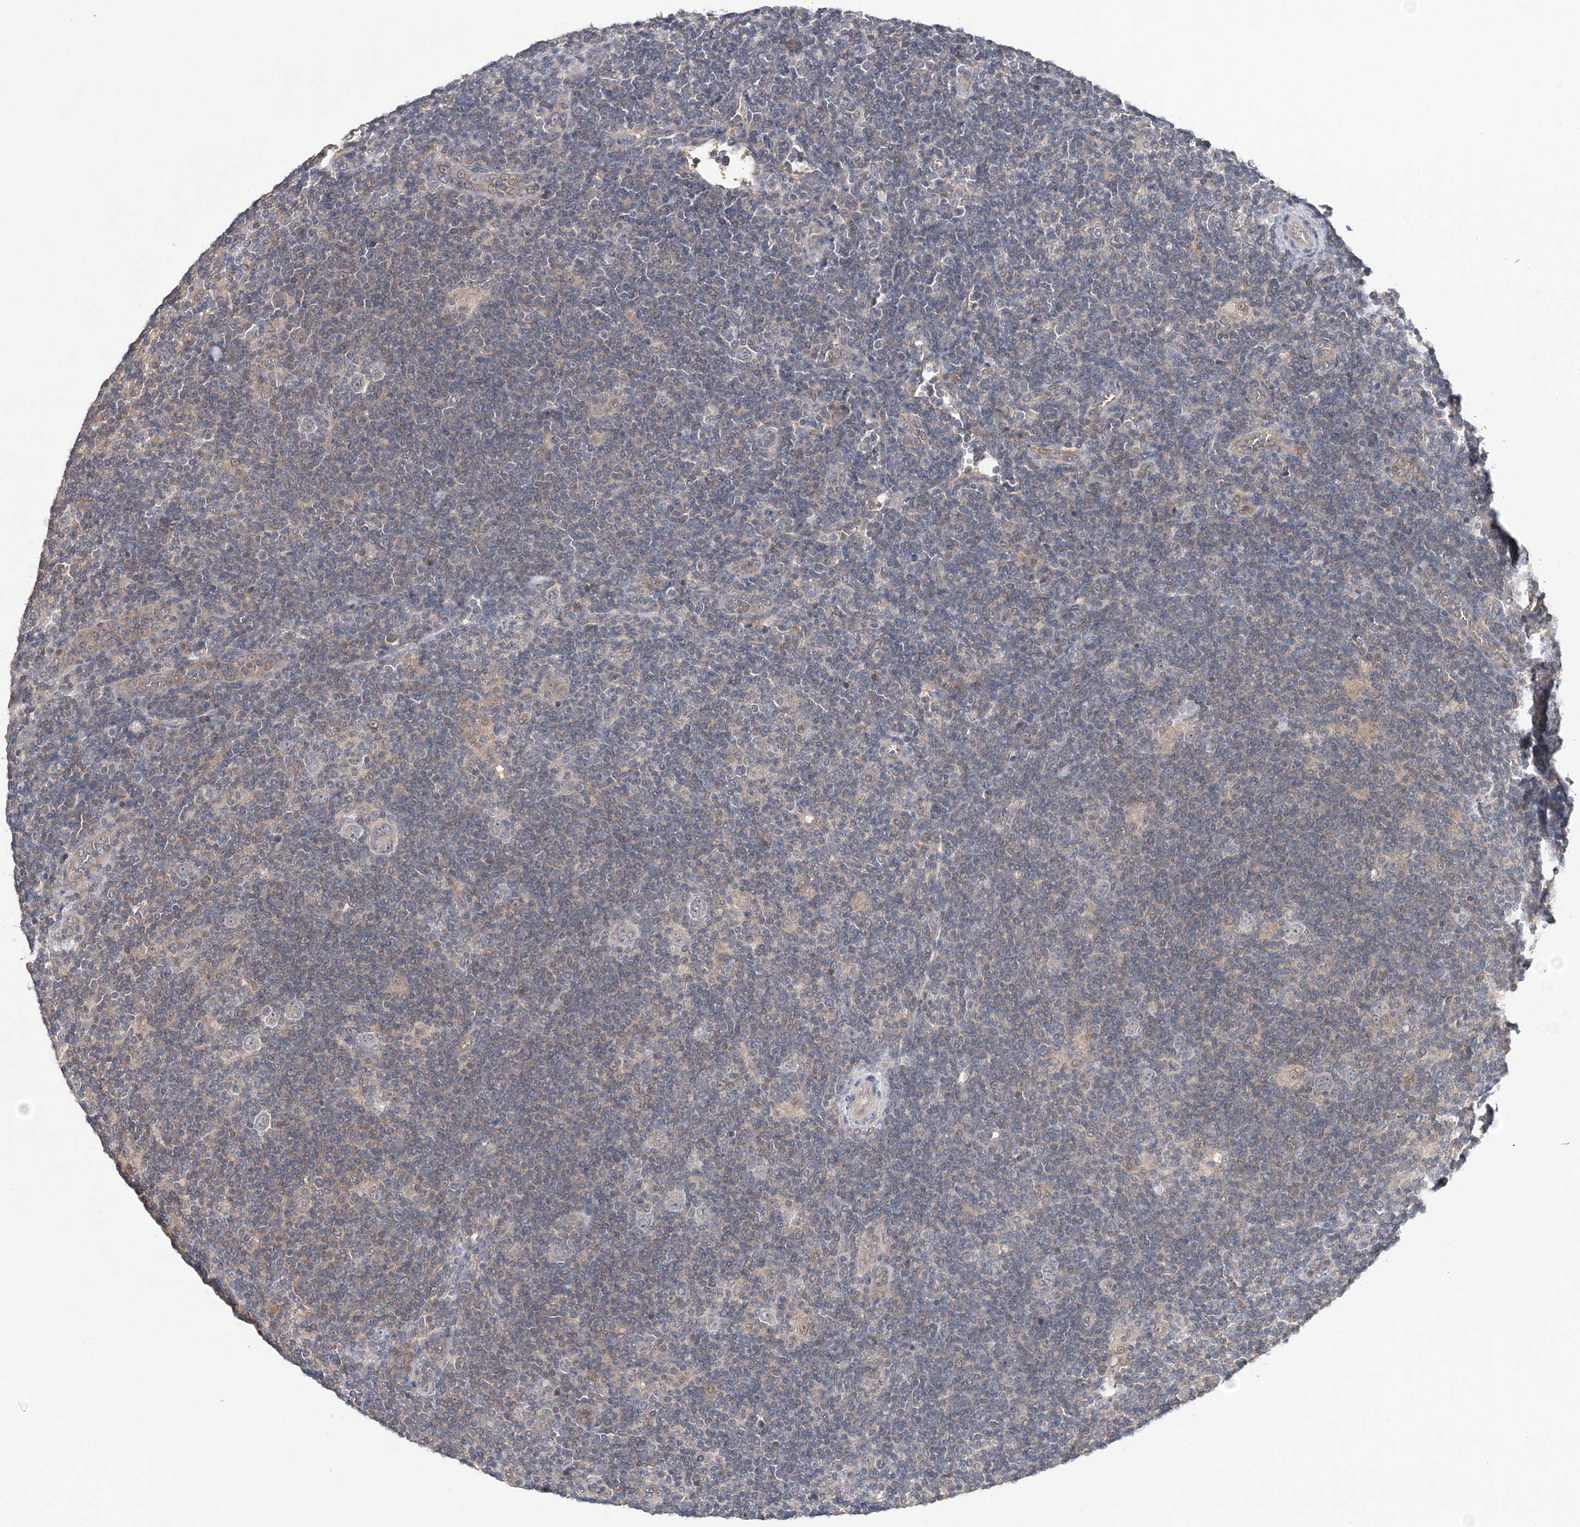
{"staining": {"intensity": "negative", "quantity": "none", "location": "none"}, "tissue": "lymphoma", "cell_type": "Tumor cells", "image_type": "cancer", "snomed": [{"axis": "morphology", "description": "Hodgkin's disease, NOS"}, {"axis": "topography", "description": "Lymph node"}], "caption": "DAB immunohistochemical staining of lymphoma shows no significant expression in tumor cells. (DAB immunohistochemistry with hematoxylin counter stain).", "gene": "SYCP3", "patient": {"sex": "female", "age": 57}}